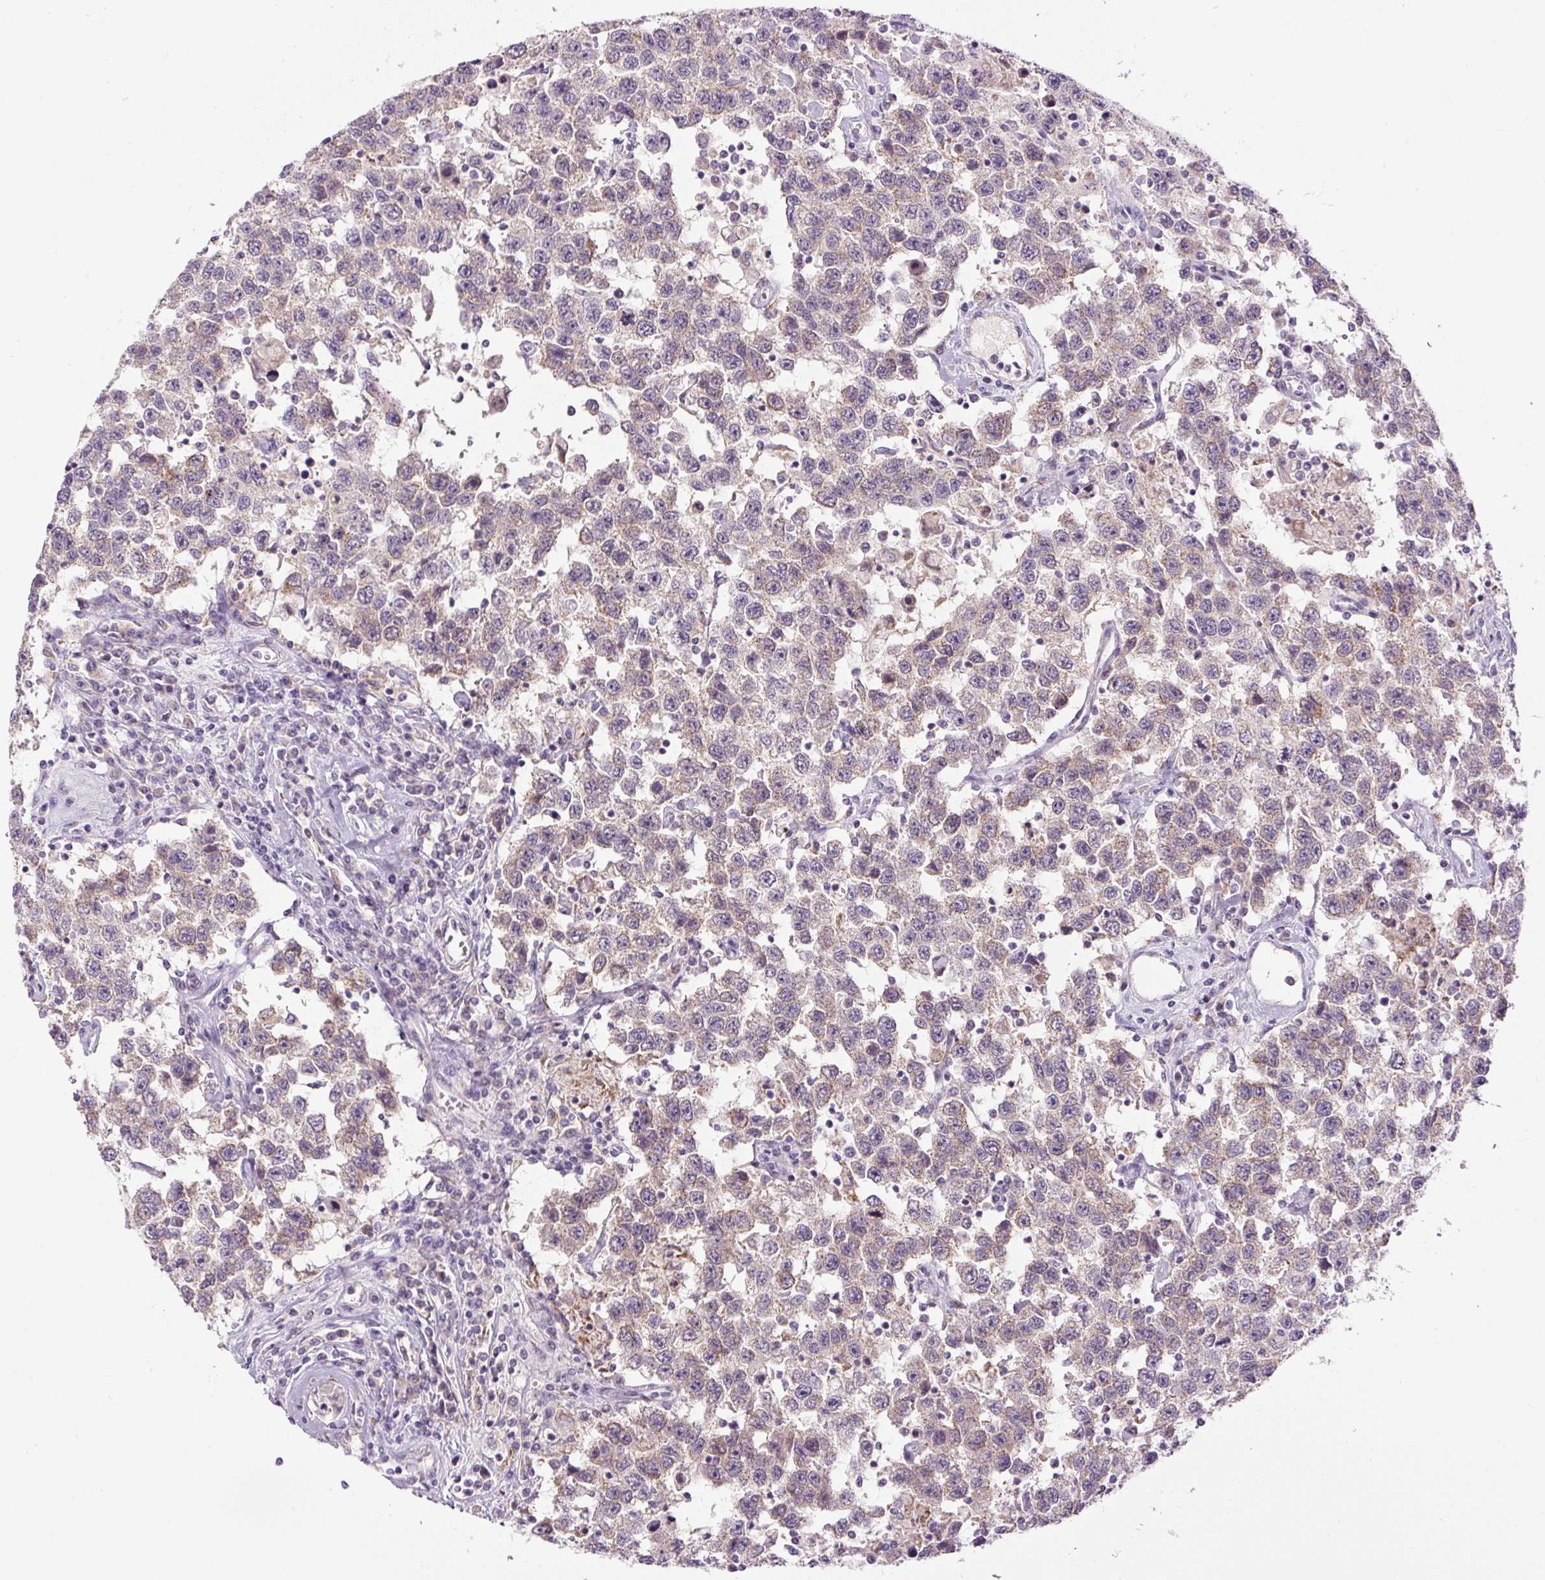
{"staining": {"intensity": "weak", "quantity": "25%-75%", "location": "cytoplasmic/membranous"}, "tissue": "testis cancer", "cell_type": "Tumor cells", "image_type": "cancer", "snomed": [{"axis": "morphology", "description": "Seminoma, NOS"}, {"axis": "topography", "description": "Testis"}], "caption": "IHC histopathology image of neoplastic tissue: human testis cancer (seminoma) stained using IHC reveals low levels of weak protein expression localized specifically in the cytoplasmic/membranous of tumor cells, appearing as a cytoplasmic/membranous brown color.", "gene": "FABP7", "patient": {"sex": "male", "age": 41}}